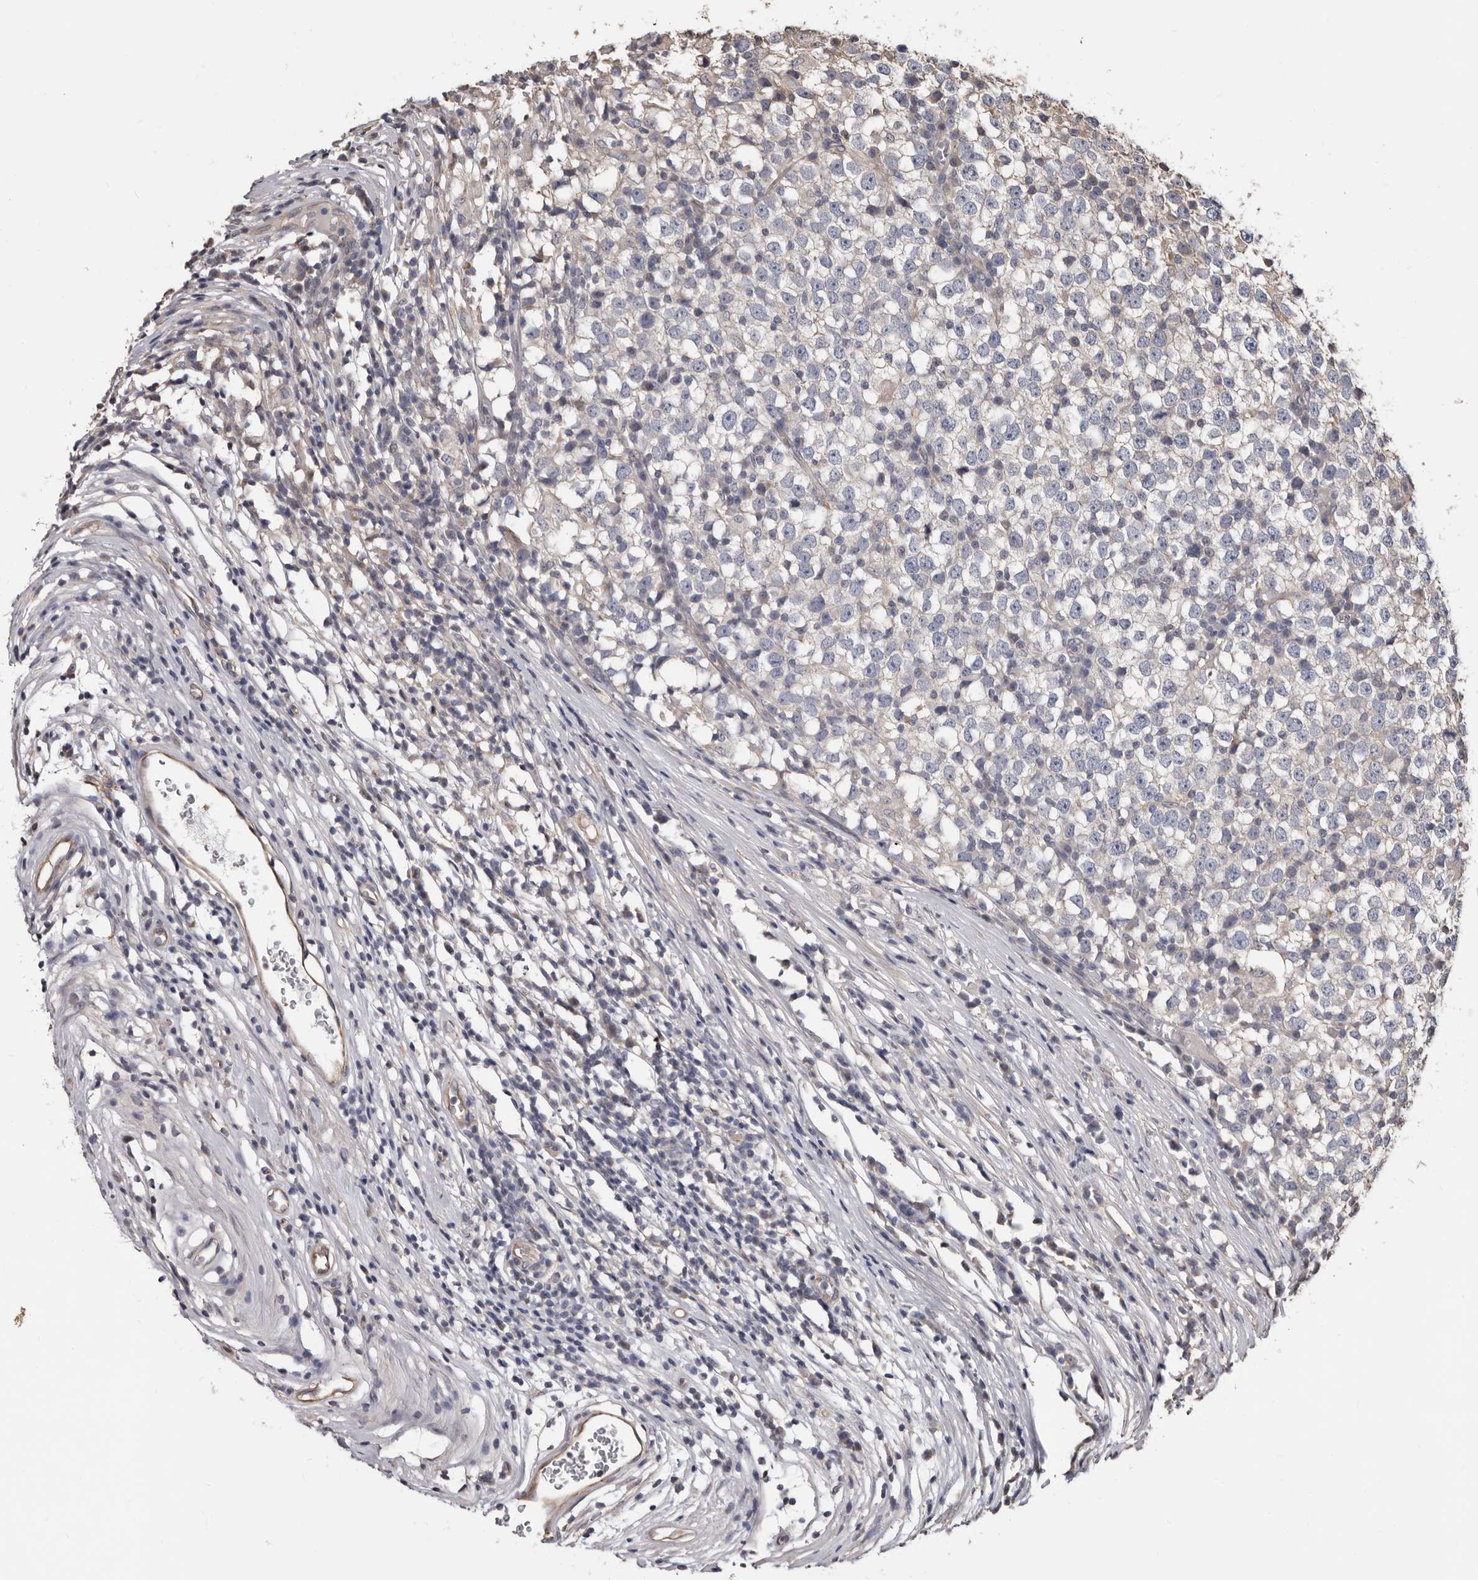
{"staining": {"intensity": "negative", "quantity": "none", "location": "none"}, "tissue": "testis cancer", "cell_type": "Tumor cells", "image_type": "cancer", "snomed": [{"axis": "morphology", "description": "Seminoma, NOS"}, {"axis": "topography", "description": "Testis"}], "caption": "IHC of testis seminoma displays no expression in tumor cells.", "gene": "MRPL18", "patient": {"sex": "male", "age": 65}}